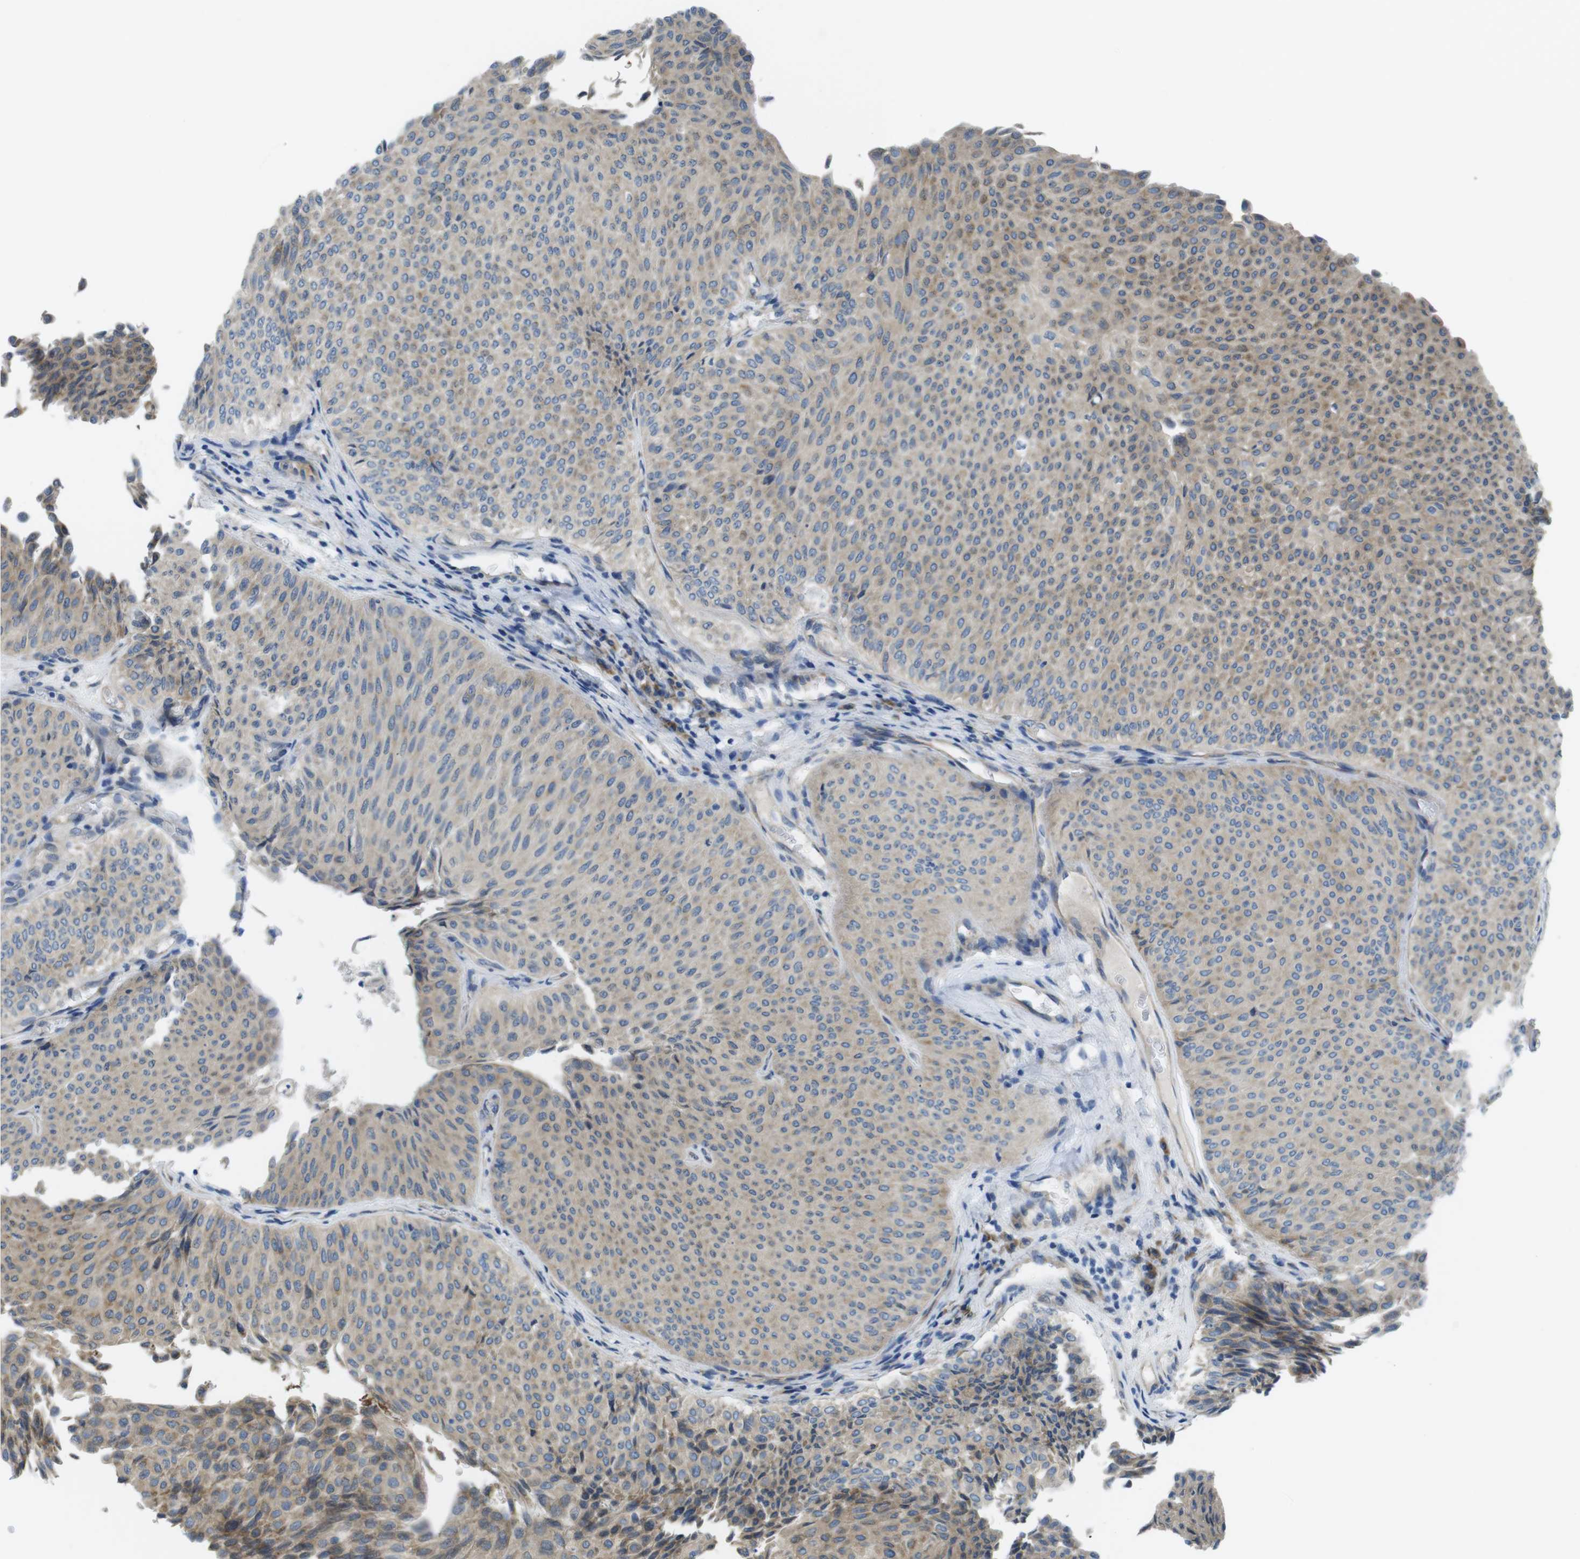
{"staining": {"intensity": "weak", "quantity": ">75%", "location": "cytoplasmic/membranous"}, "tissue": "urothelial cancer", "cell_type": "Tumor cells", "image_type": "cancer", "snomed": [{"axis": "morphology", "description": "Urothelial carcinoma, Low grade"}, {"axis": "topography", "description": "Urinary bladder"}], "caption": "Low-grade urothelial carcinoma stained for a protein exhibits weak cytoplasmic/membranous positivity in tumor cells.", "gene": "TMEM234", "patient": {"sex": "male", "age": 78}}